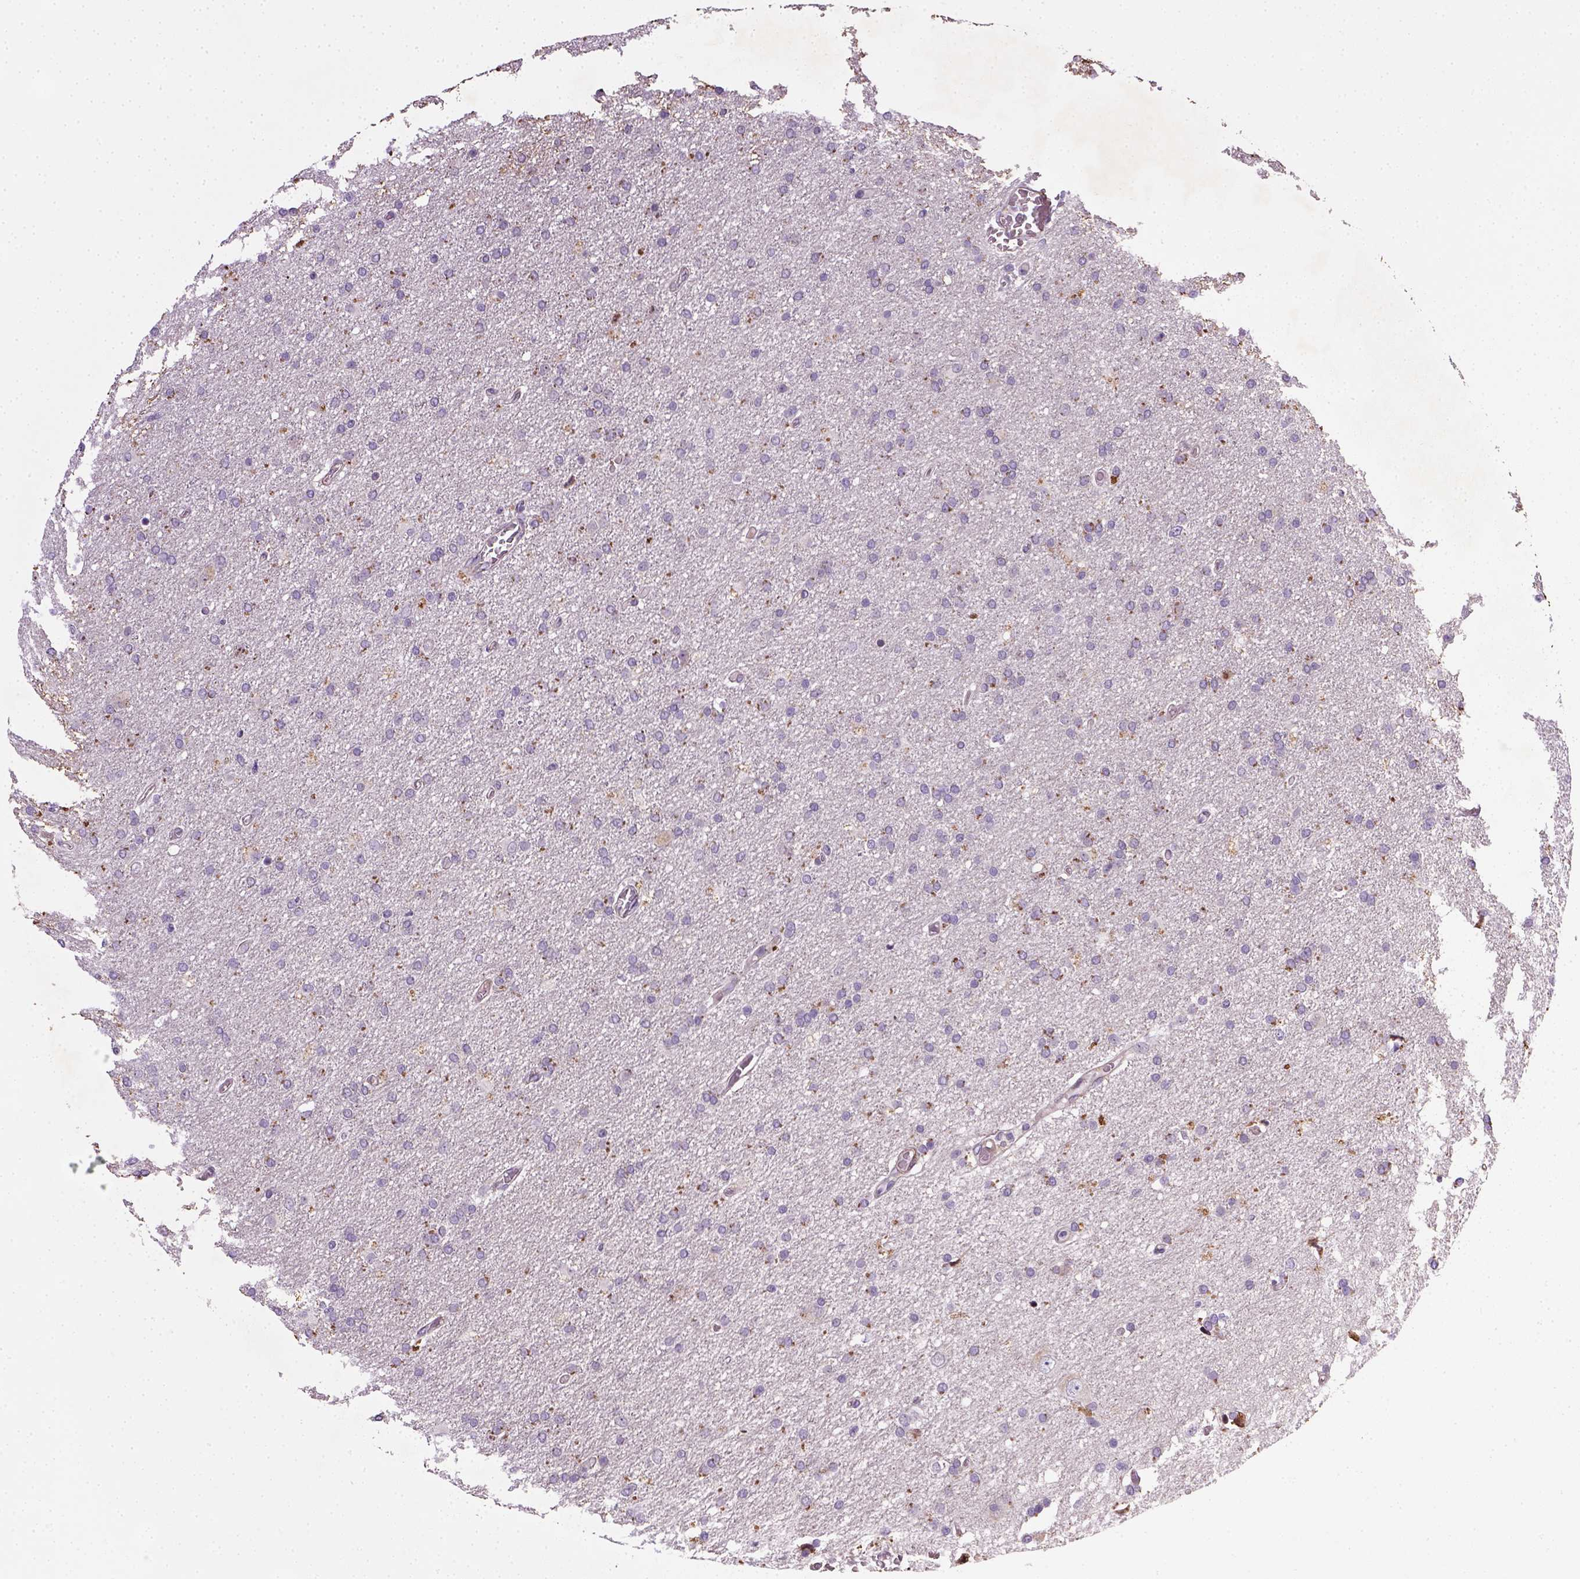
{"staining": {"intensity": "negative", "quantity": "none", "location": "none"}, "tissue": "glioma", "cell_type": "Tumor cells", "image_type": "cancer", "snomed": [{"axis": "morphology", "description": "Glioma, malignant, High grade"}, {"axis": "topography", "description": "Cerebral cortex"}], "caption": "Image shows no significant protein staining in tumor cells of glioma.", "gene": "TPRG1", "patient": {"sex": "male", "age": 70}}